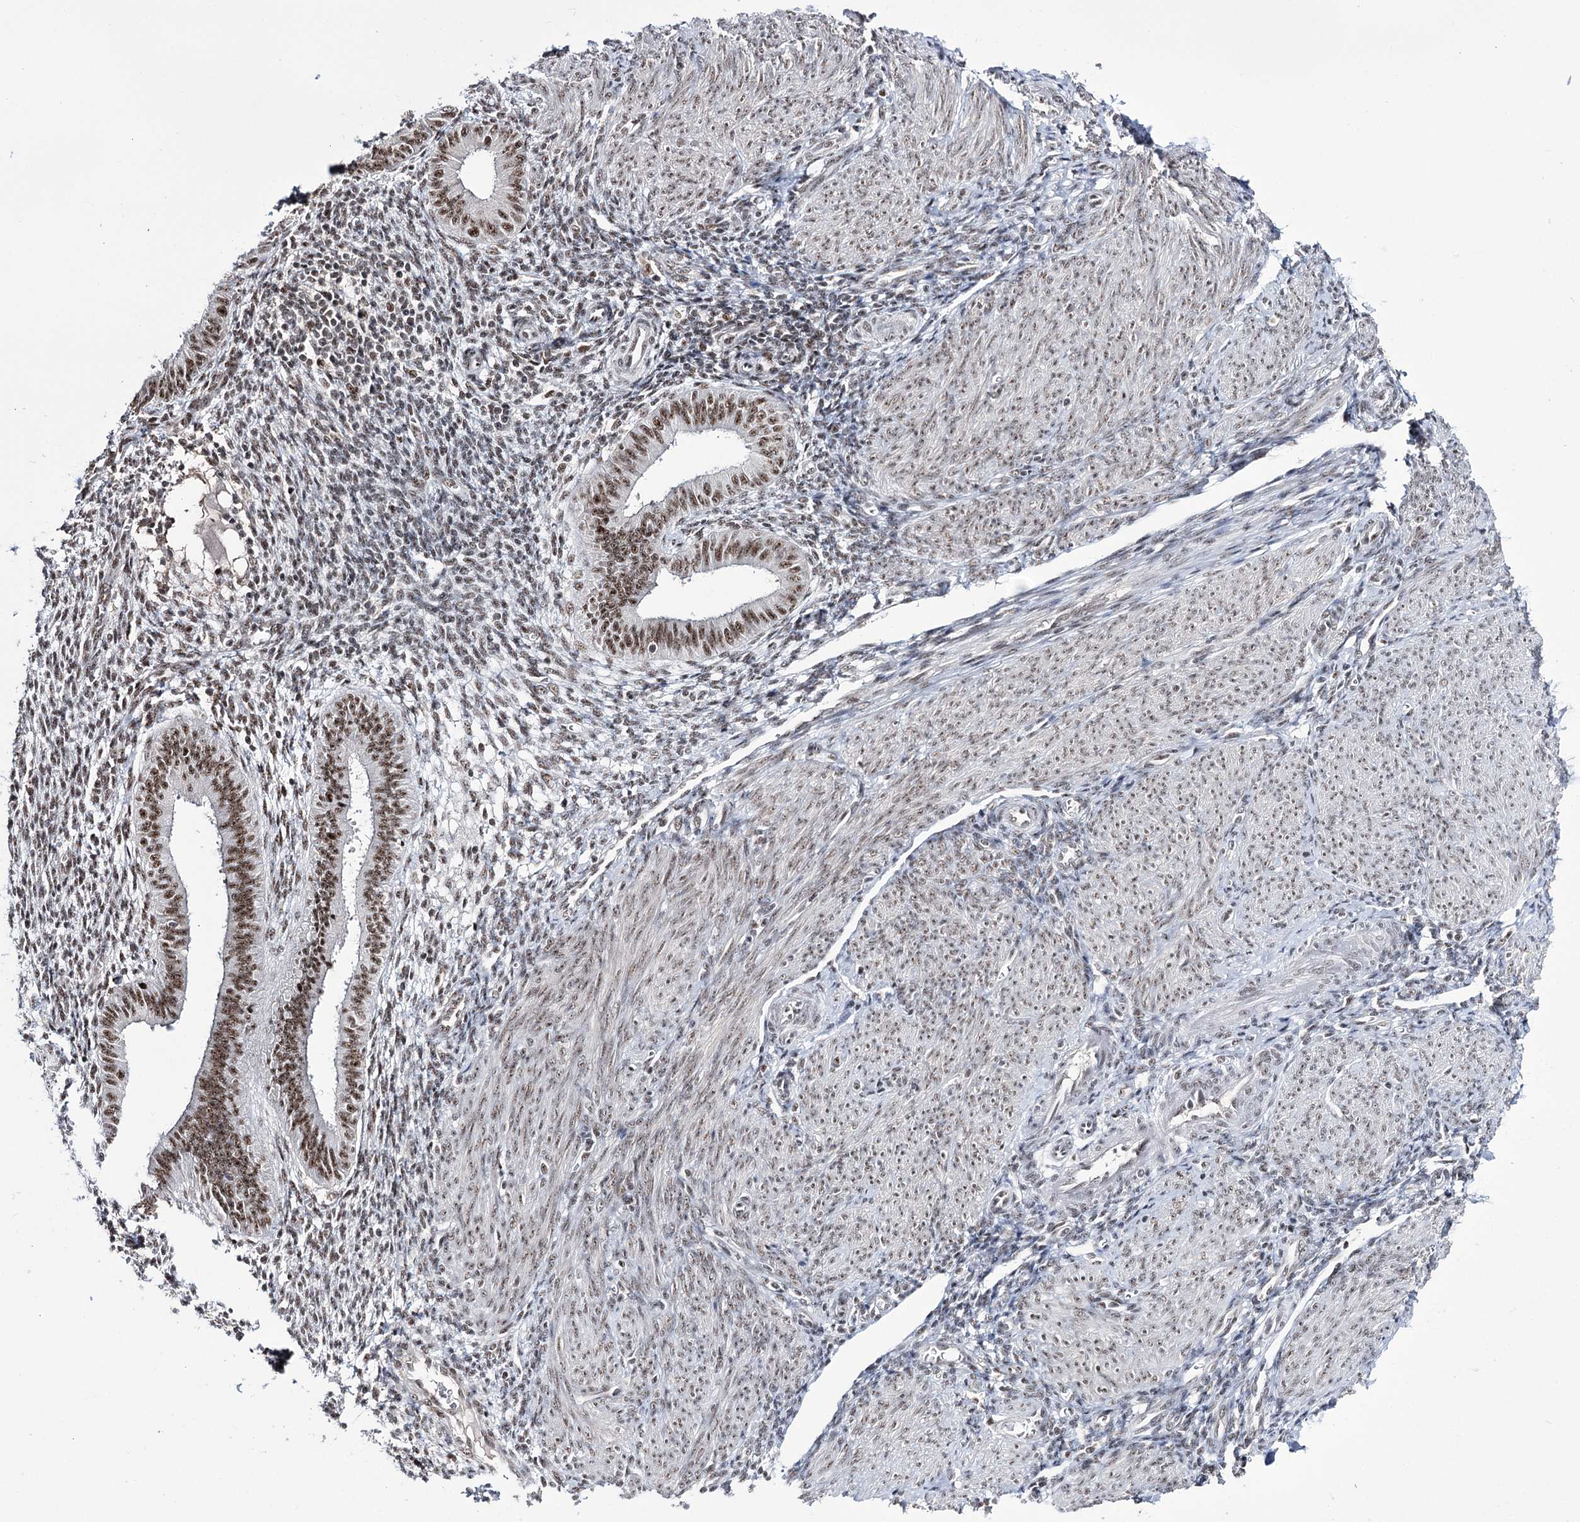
{"staining": {"intensity": "weak", "quantity": "25%-75%", "location": "nuclear"}, "tissue": "endometrium", "cell_type": "Cells in endometrial stroma", "image_type": "normal", "snomed": [{"axis": "morphology", "description": "Normal tissue, NOS"}, {"axis": "topography", "description": "Uterus"}, {"axis": "topography", "description": "Endometrium"}], "caption": "Endometrium stained with IHC demonstrates weak nuclear staining in about 25%-75% of cells in endometrial stroma.", "gene": "PRPF40A", "patient": {"sex": "female", "age": 48}}